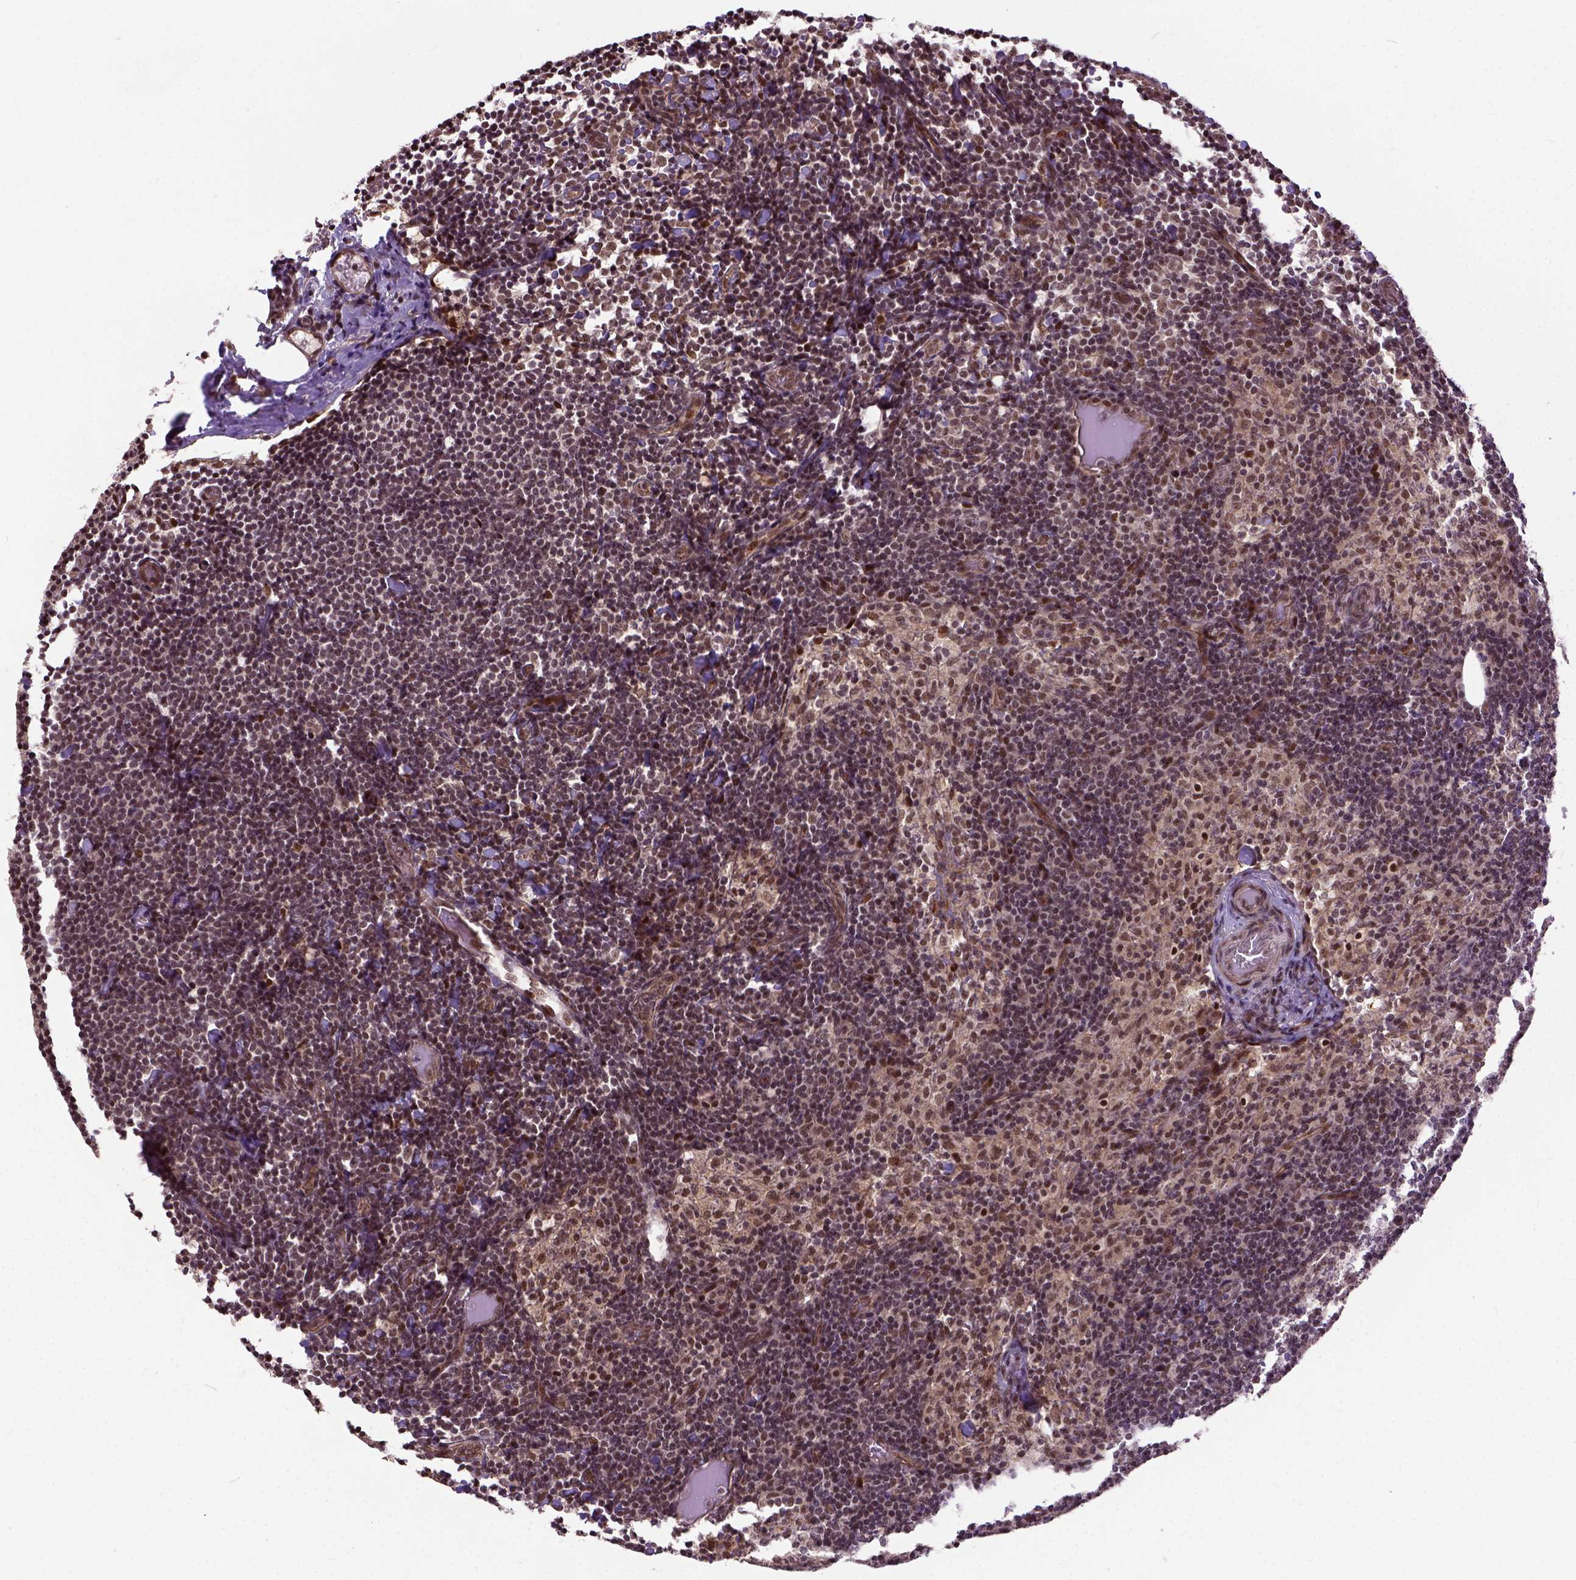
{"staining": {"intensity": "strong", "quantity": ">75%", "location": "nuclear"}, "tissue": "lymph node", "cell_type": "Non-germinal center cells", "image_type": "normal", "snomed": [{"axis": "morphology", "description": "Normal tissue, NOS"}, {"axis": "topography", "description": "Lymph node"}], "caption": "This histopathology image displays benign lymph node stained with IHC to label a protein in brown. The nuclear of non-germinal center cells show strong positivity for the protein. Nuclei are counter-stained blue.", "gene": "ZNF630", "patient": {"sex": "female", "age": 41}}